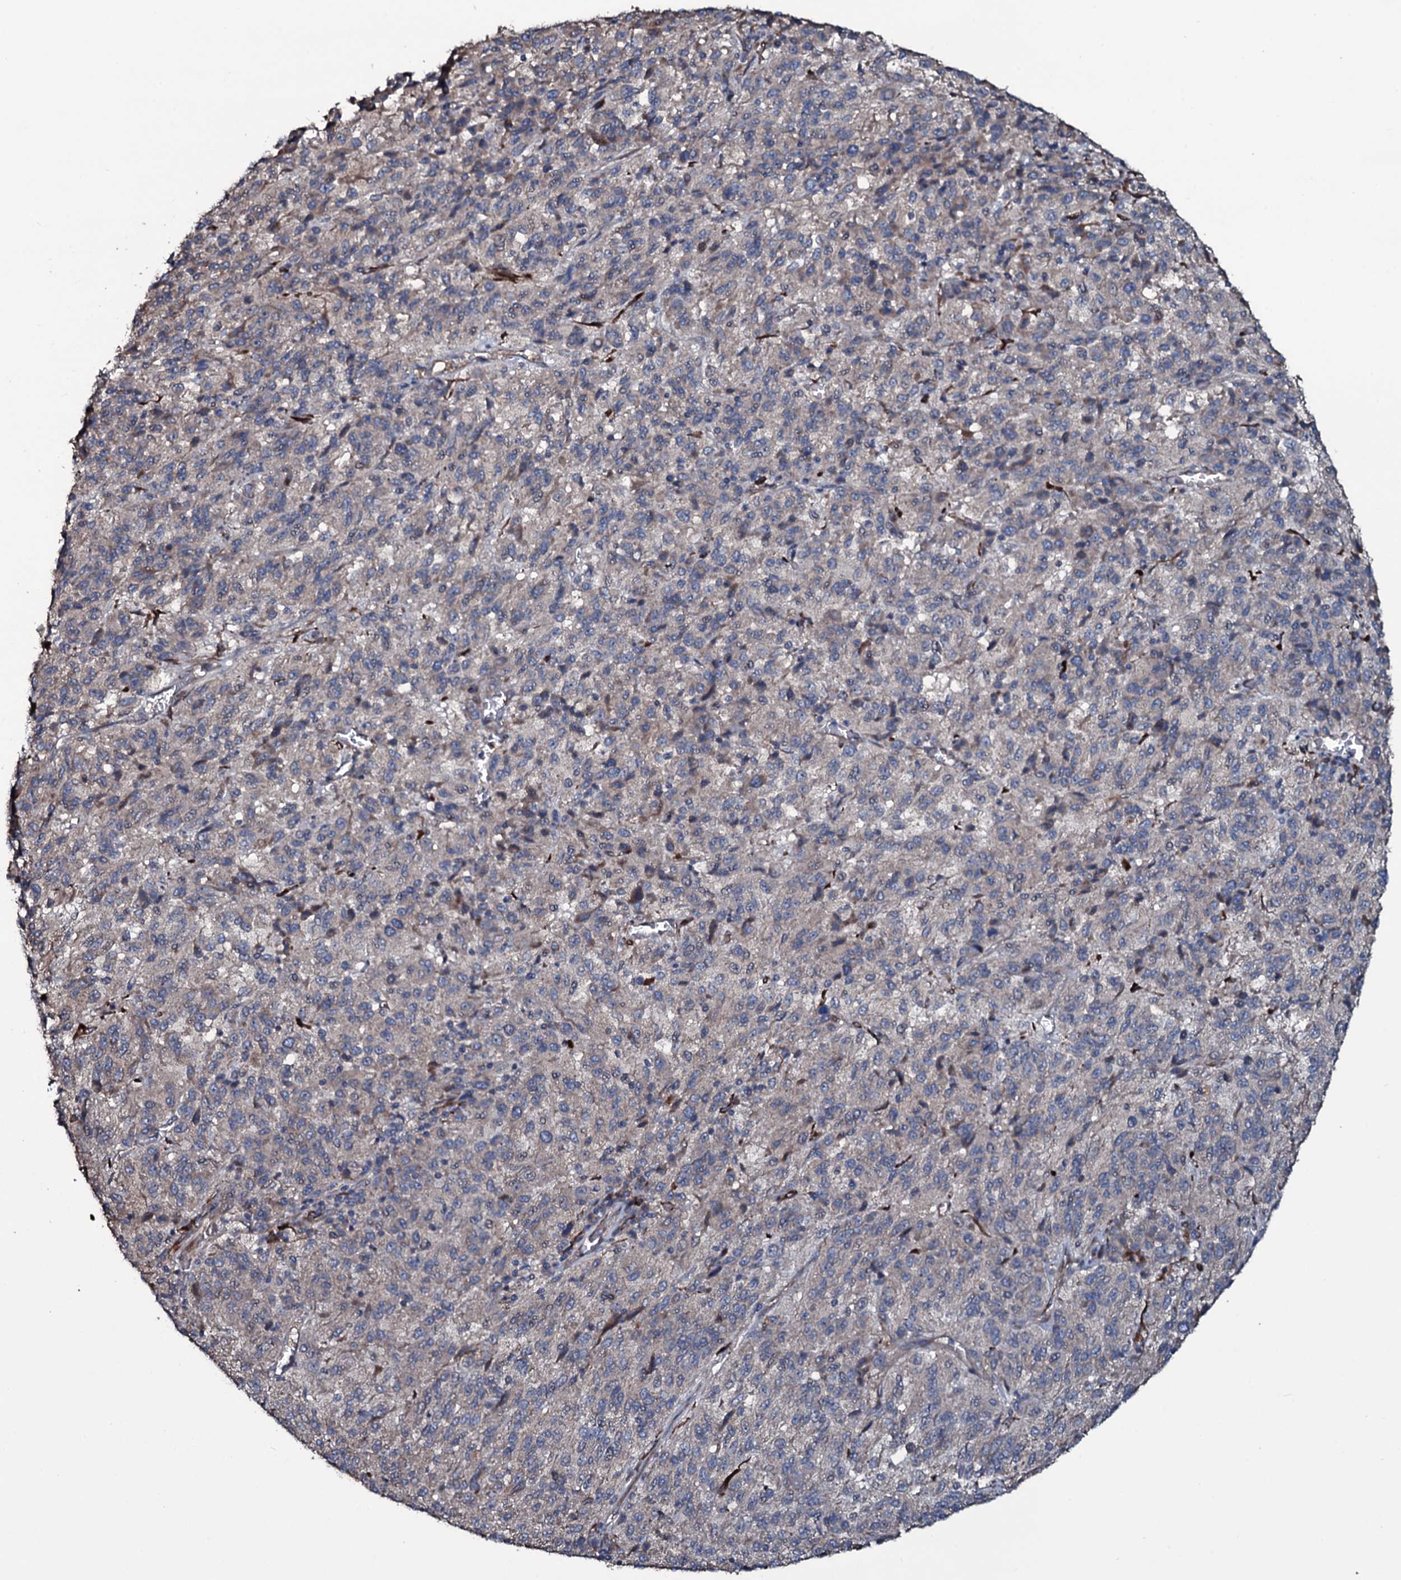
{"staining": {"intensity": "negative", "quantity": "none", "location": "none"}, "tissue": "melanoma", "cell_type": "Tumor cells", "image_type": "cancer", "snomed": [{"axis": "morphology", "description": "Malignant melanoma, Metastatic site"}, {"axis": "topography", "description": "Lung"}], "caption": "Immunohistochemistry of melanoma exhibits no expression in tumor cells.", "gene": "WIPF3", "patient": {"sex": "male", "age": 64}}